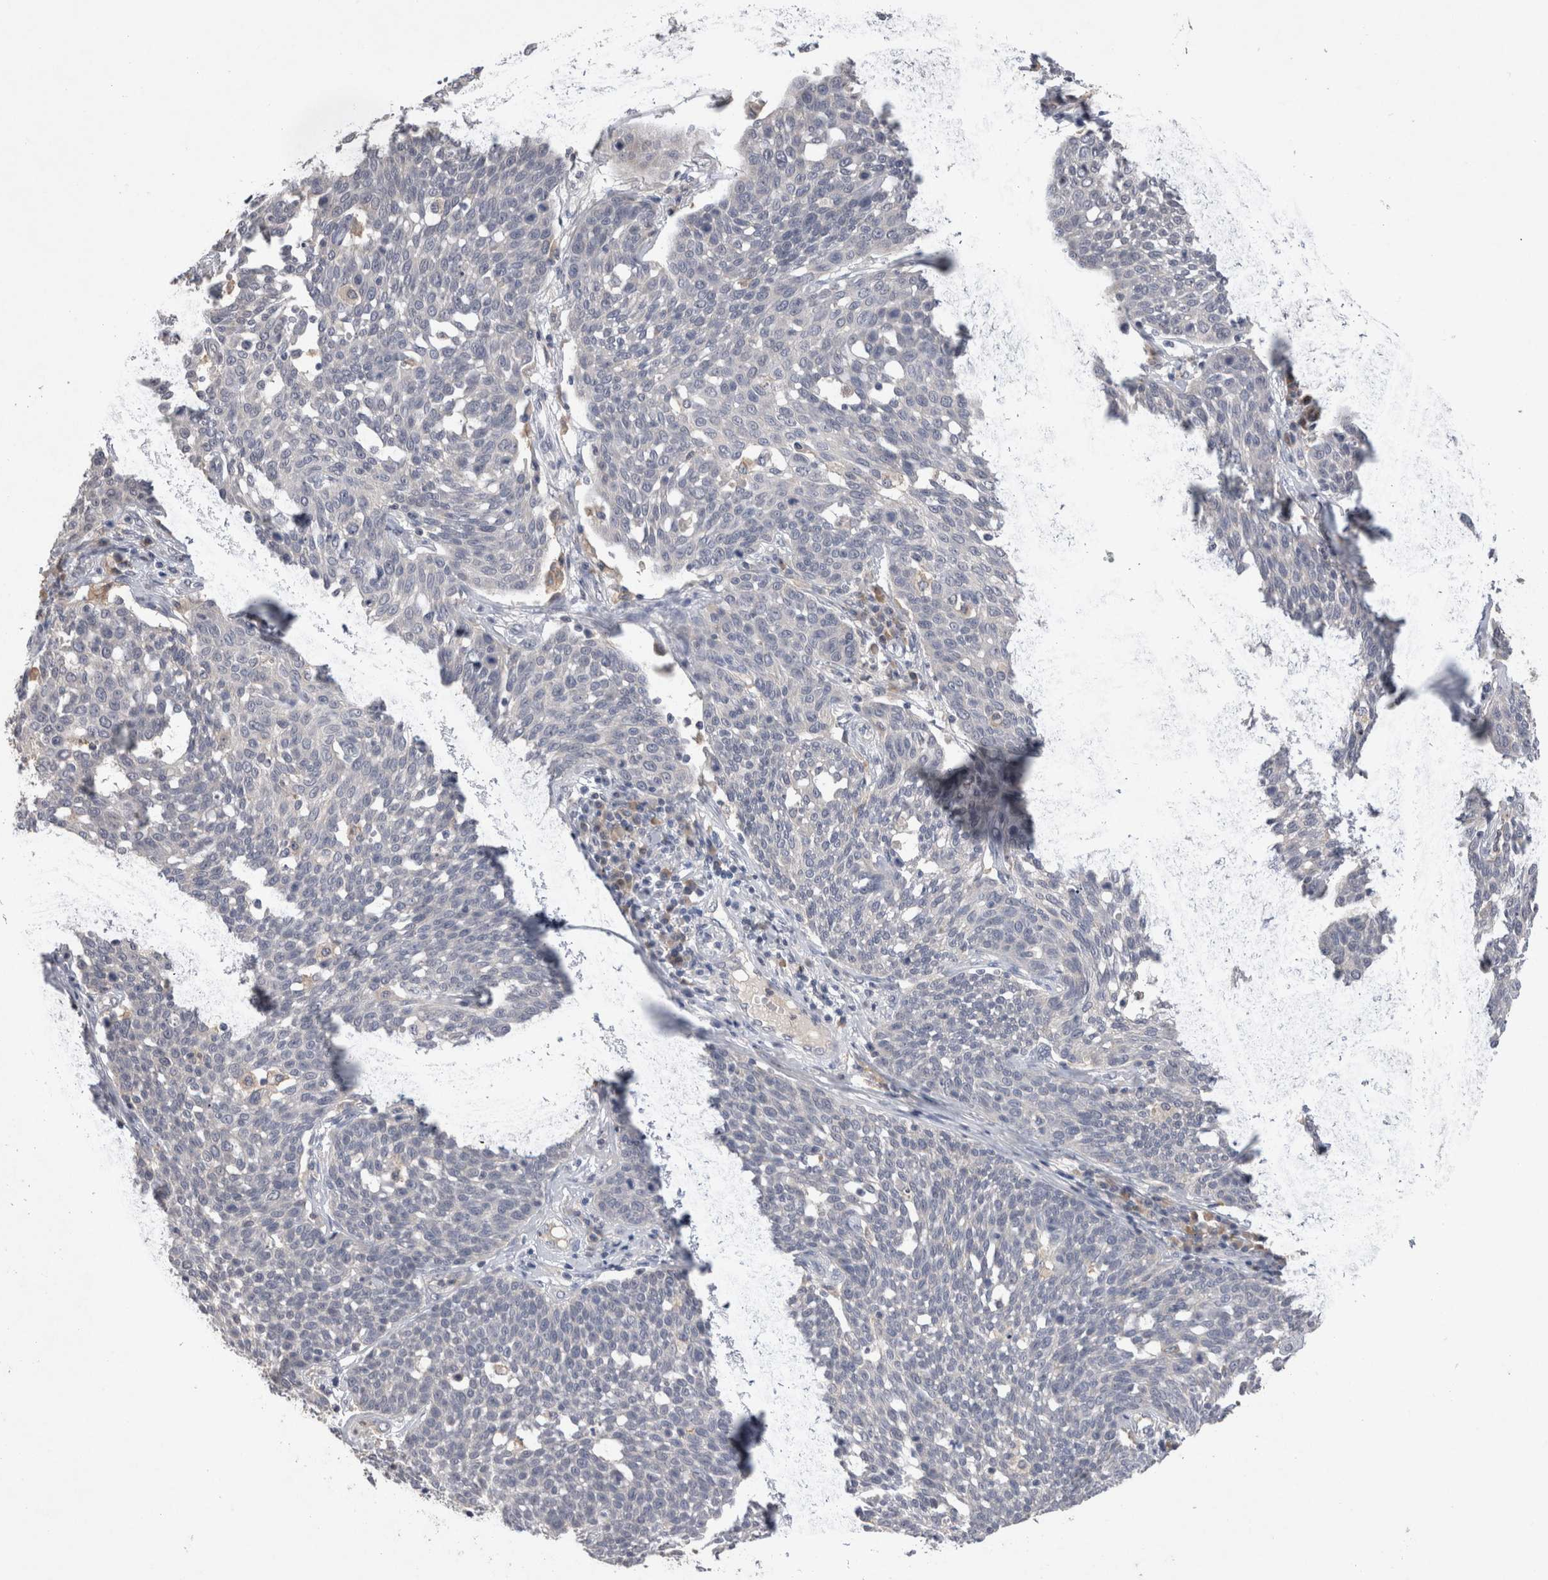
{"staining": {"intensity": "negative", "quantity": "none", "location": "none"}, "tissue": "cervical cancer", "cell_type": "Tumor cells", "image_type": "cancer", "snomed": [{"axis": "morphology", "description": "Squamous cell carcinoma, NOS"}, {"axis": "topography", "description": "Cervix"}], "caption": "The IHC histopathology image has no significant expression in tumor cells of cervical cancer tissue. The staining was performed using DAB to visualize the protein expression in brown, while the nuclei were stained in blue with hematoxylin (Magnification: 20x).", "gene": "VSIG4", "patient": {"sex": "female", "age": 34}}